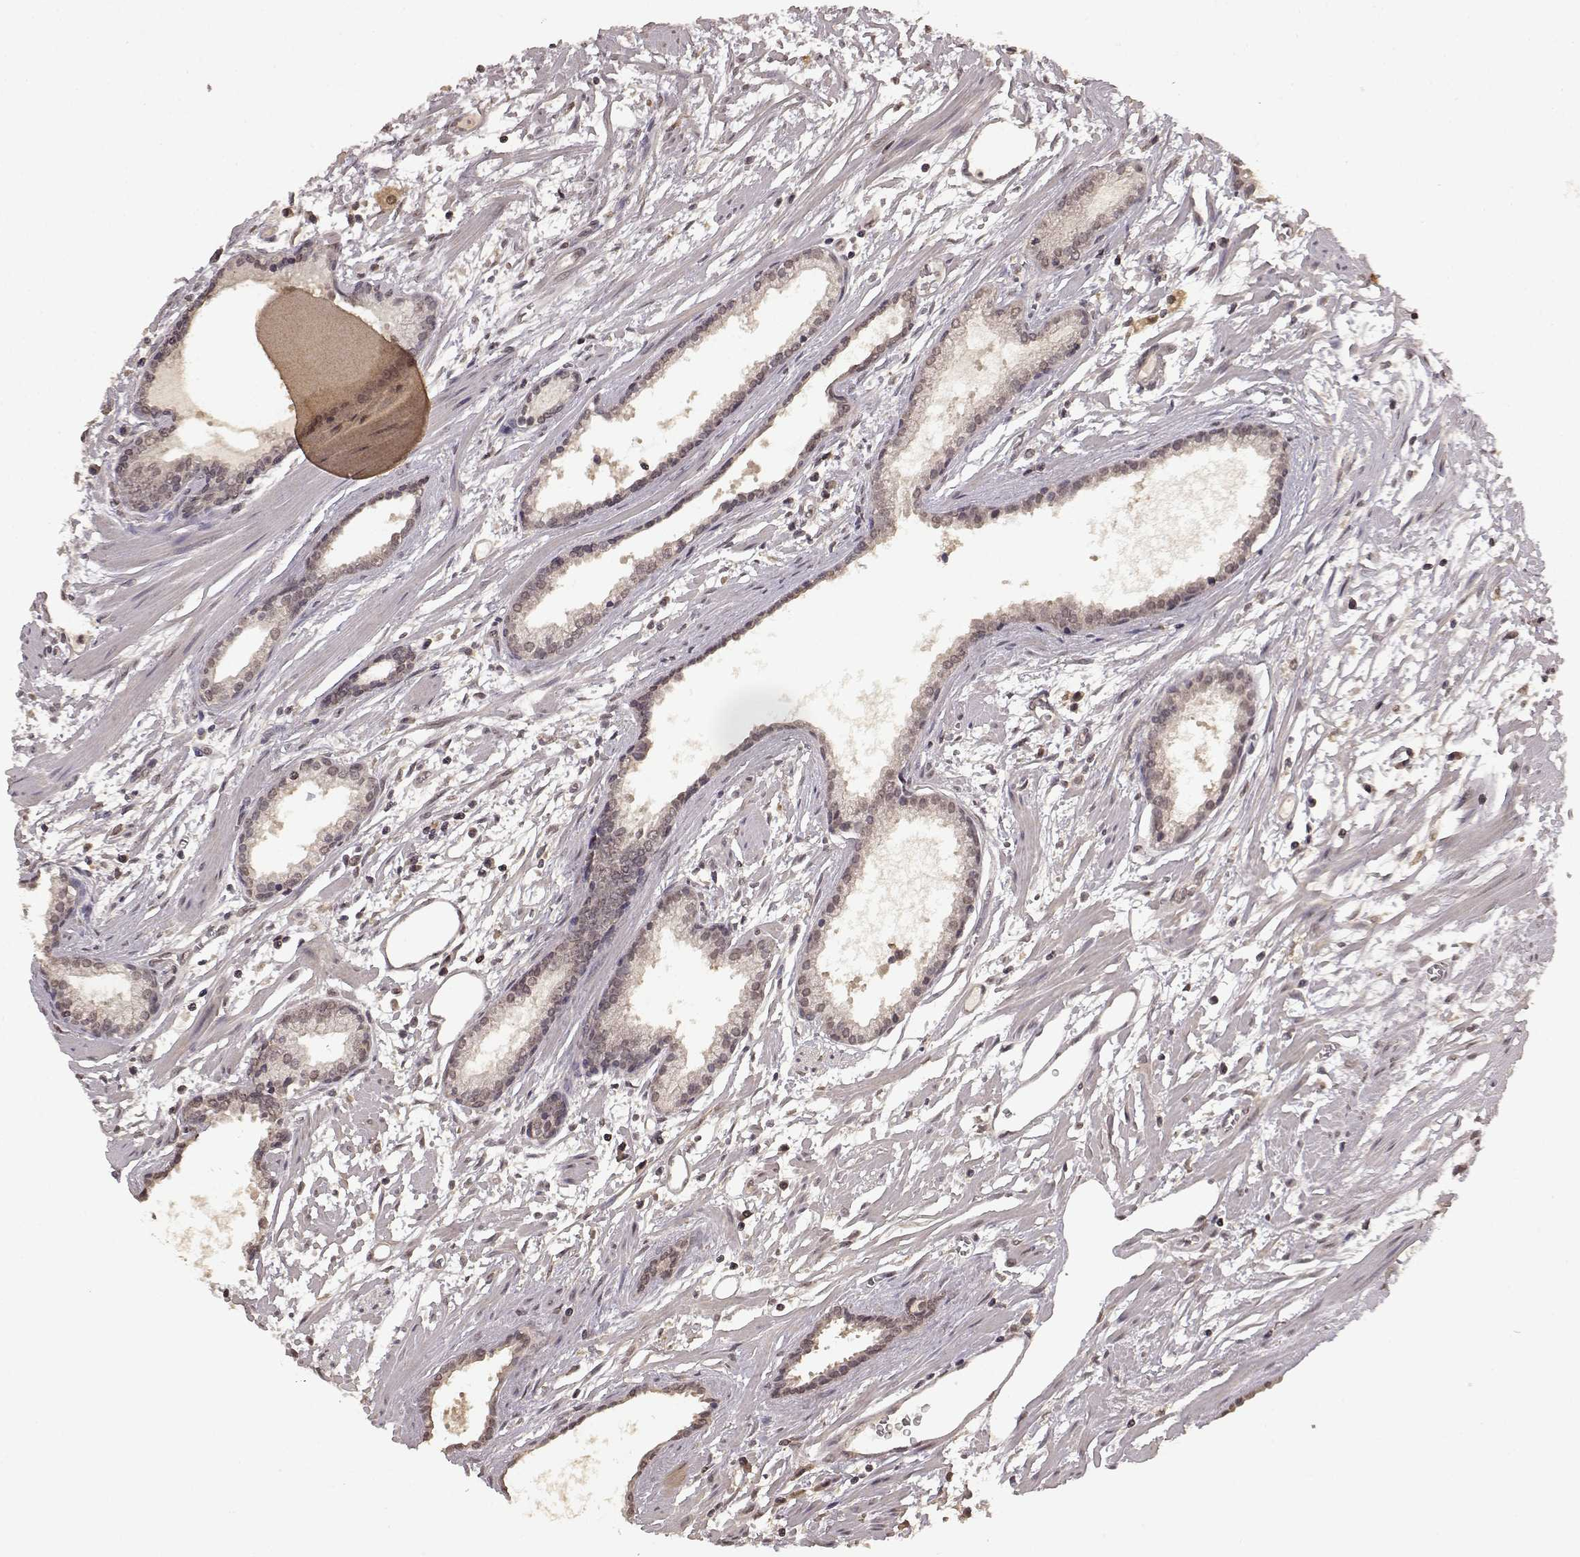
{"staining": {"intensity": "negative", "quantity": "none", "location": "none"}, "tissue": "prostate cancer", "cell_type": "Tumor cells", "image_type": "cancer", "snomed": [{"axis": "morphology", "description": "Adenocarcinoma, High grade"}, {"axis": "topography", "description": "Prostate"}], "caption": "The photomicrograph demonstrates no staining of tumor cells in high-grade adenocarcinoma (prostate). (Brightfield microscopy of DAB IHC at high magnification).", "gene": "NTRK2", "patient": {"sex": "male", "age": 68}}